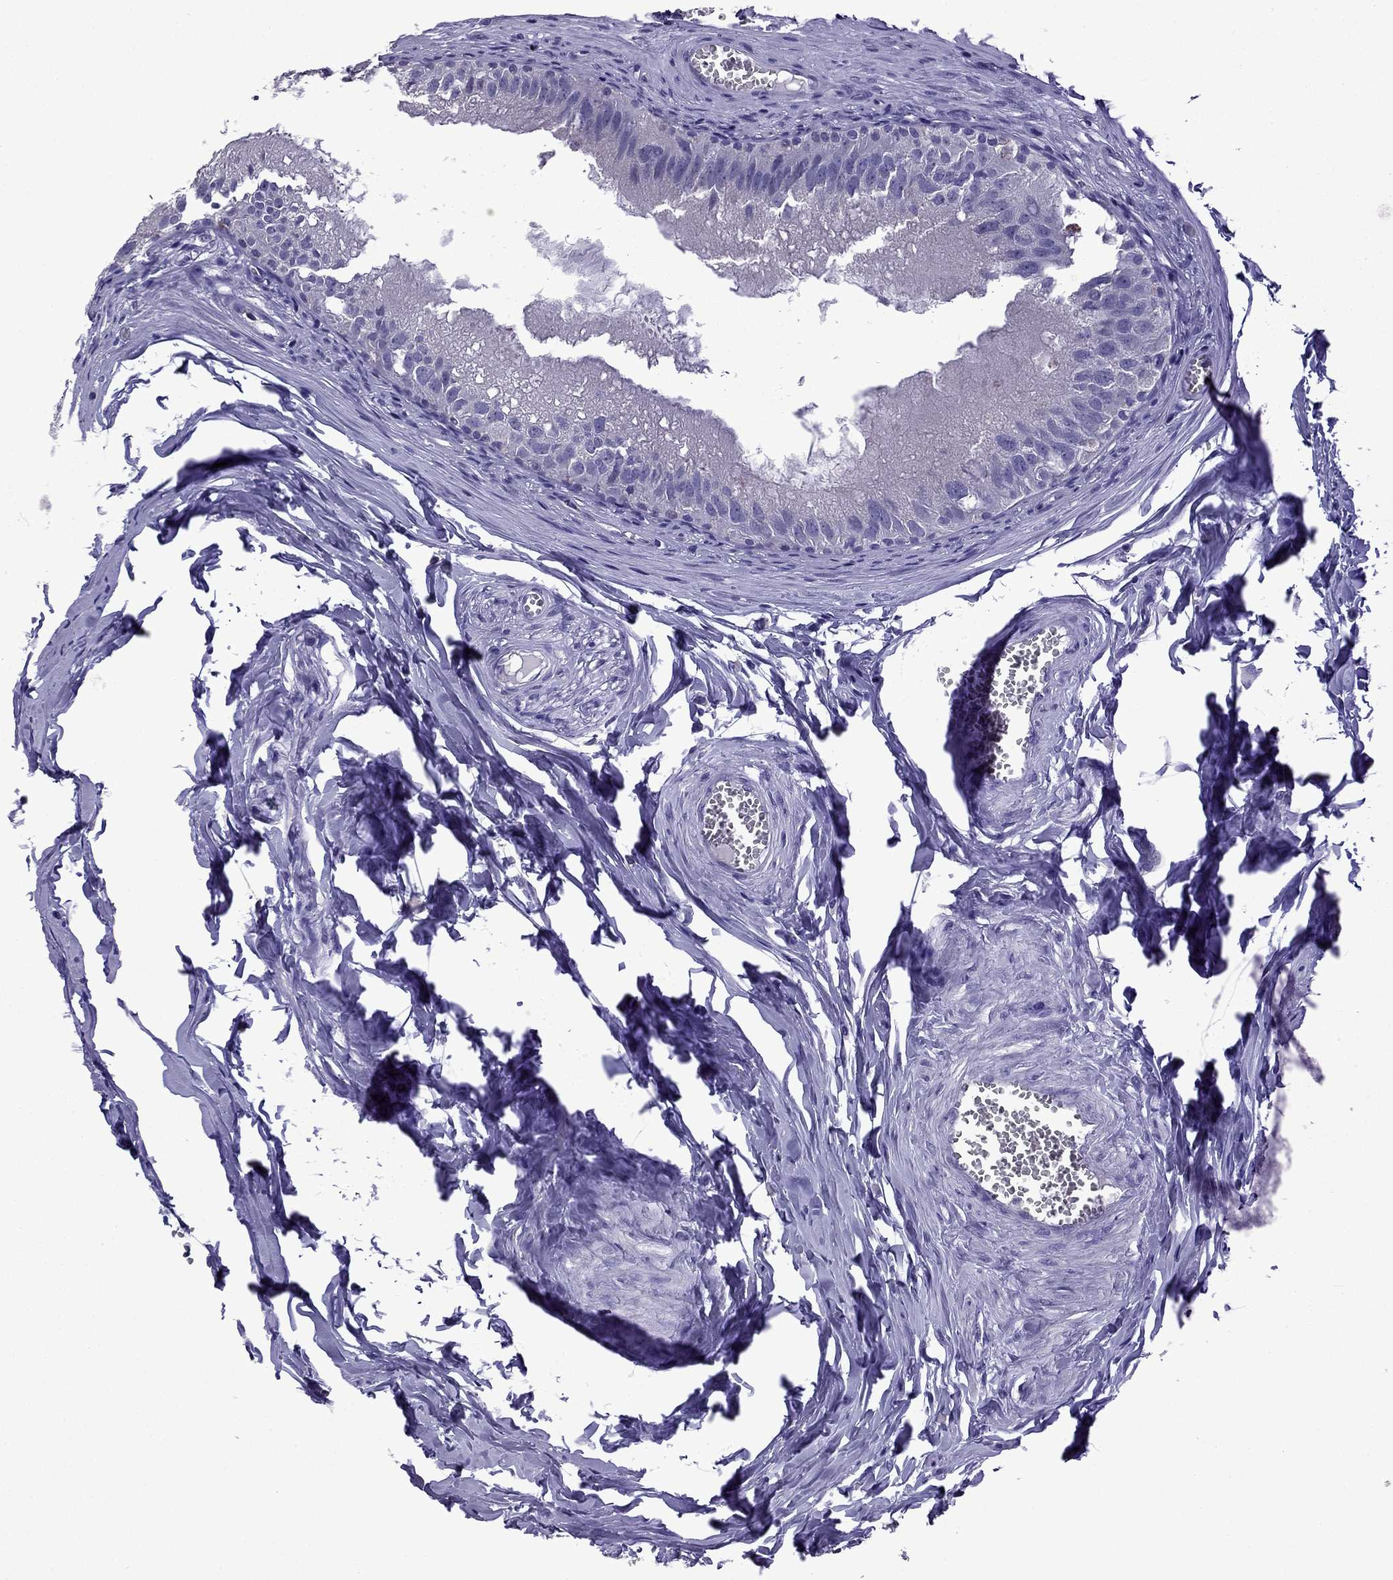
{"staining": {"intensity": "negative", "quantity": "none", "location": "none"}, "tissue": "epididymis", "cell_type": "Glandular cells", "image_type": "normal", "snomed": [{"axis": "morphology", "description": "Normal tissue, NOS"}, {"axis": "topography", "description": "Epididymis"}], "caption": "Immunohistochemical staining of benign epididymis reveals no significant positivity in glandular cells. The staining is performed using DAB (3,3'-diaminobenzidine) brown chromogen with nuclei counter-stained in using hematoxylin.", "gene": "TTN", "patient": {"sex": "male", "age": 45}}